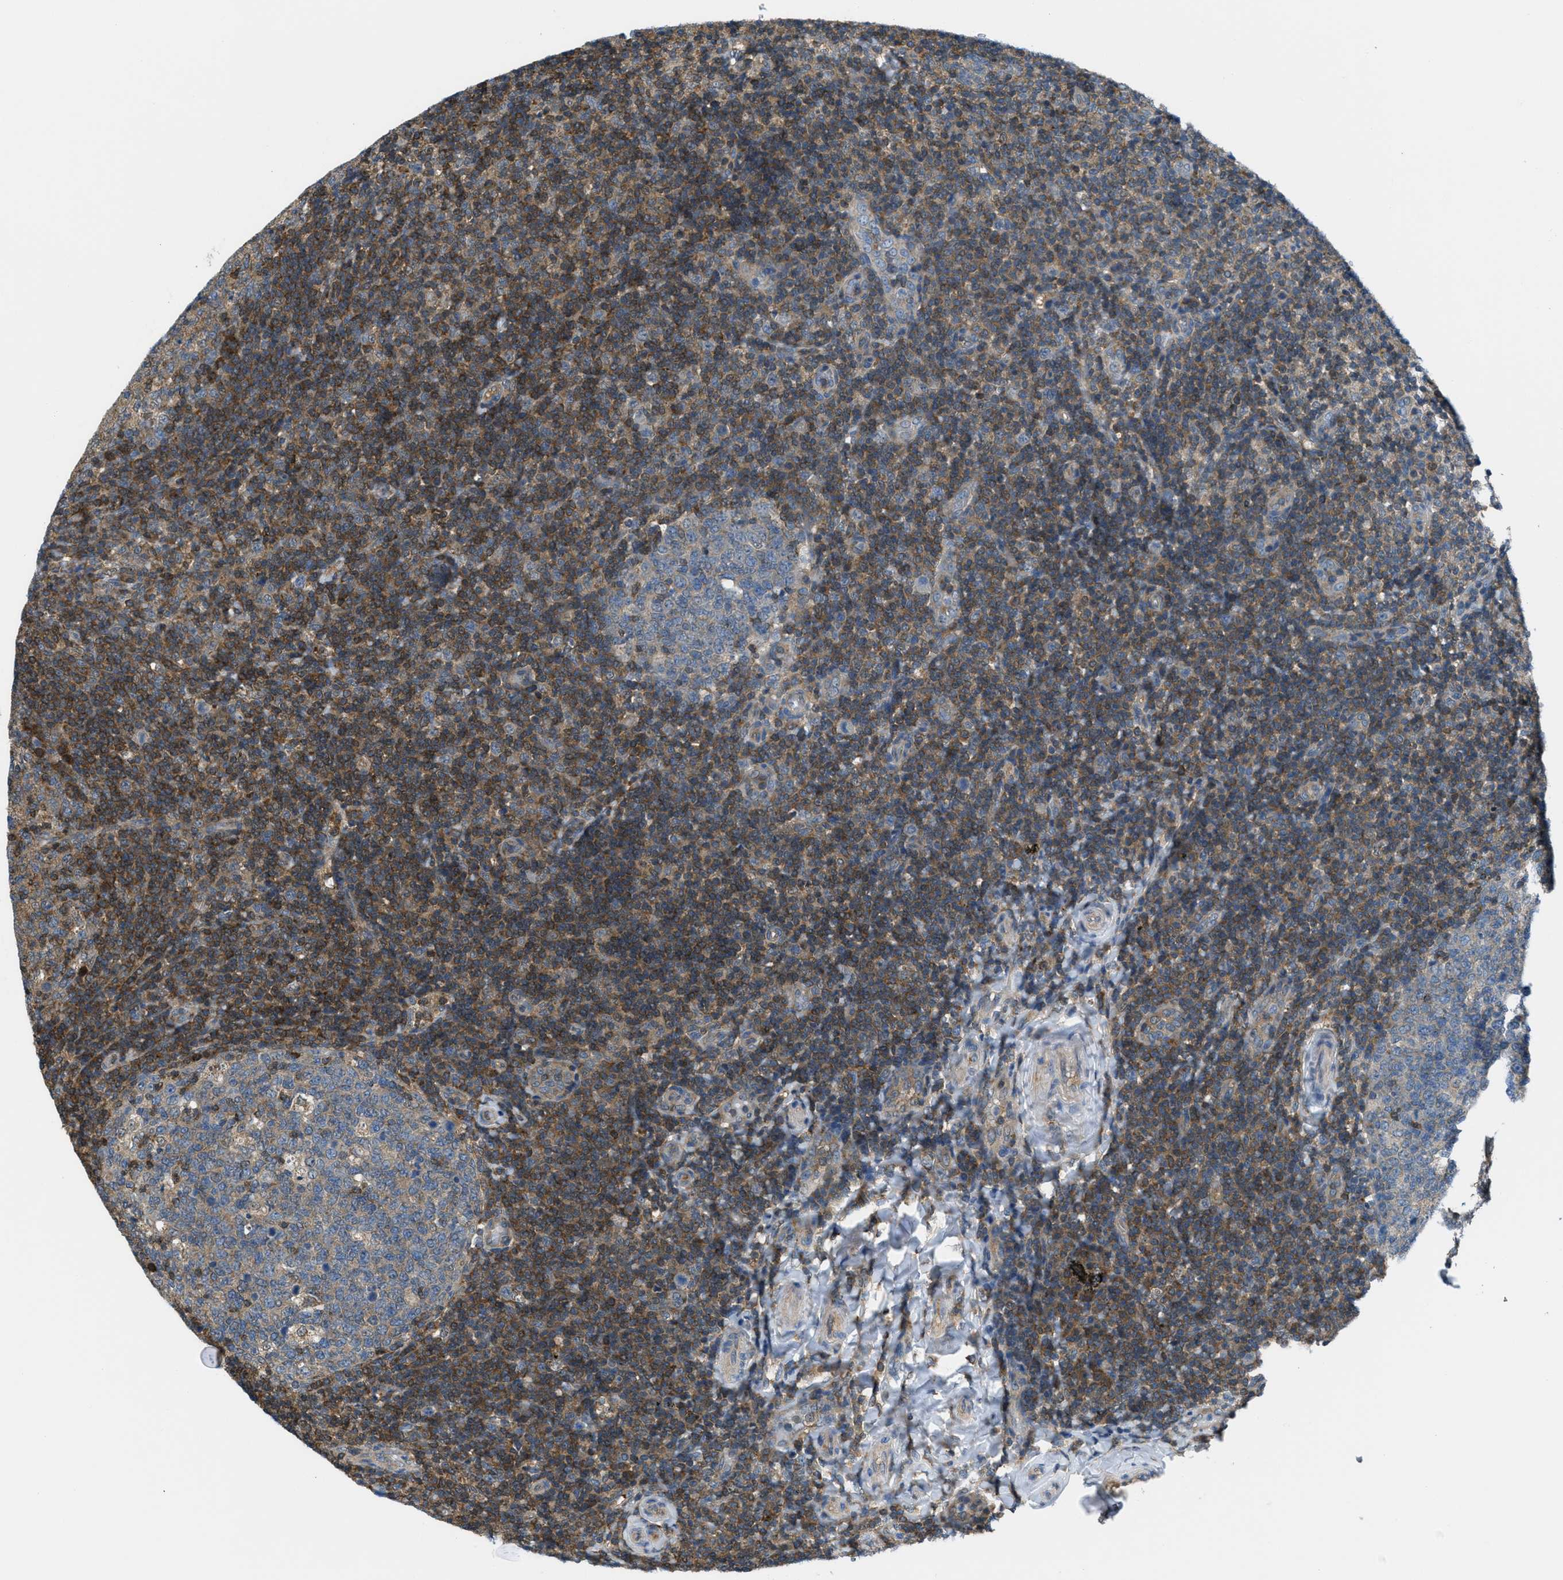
{"staining": {"intensity": "strong", "quantity": "<25%", "location": "cytoplasmic/membranous"}, "tissue": "tonsil", "cell_type": "Germinal center cells", "image_type": "normal", "snomed": [{"axis": "morphology", "description": "Normal tissue, NOS"}, {"axis": "topography", "description": "Tonsil"}], "caption": "Protein expression analysis of normal human tonsil reveals strong cytoplasmic/membranous staining in approximately <25% of germinal center cells. The staining was performed using DAB, with brown indicating positive protein expression. Nuclei are stained blue with hematoxylin.", "gene": "PIP5K1C", "patient": {"sex": "female", "age": 19}}